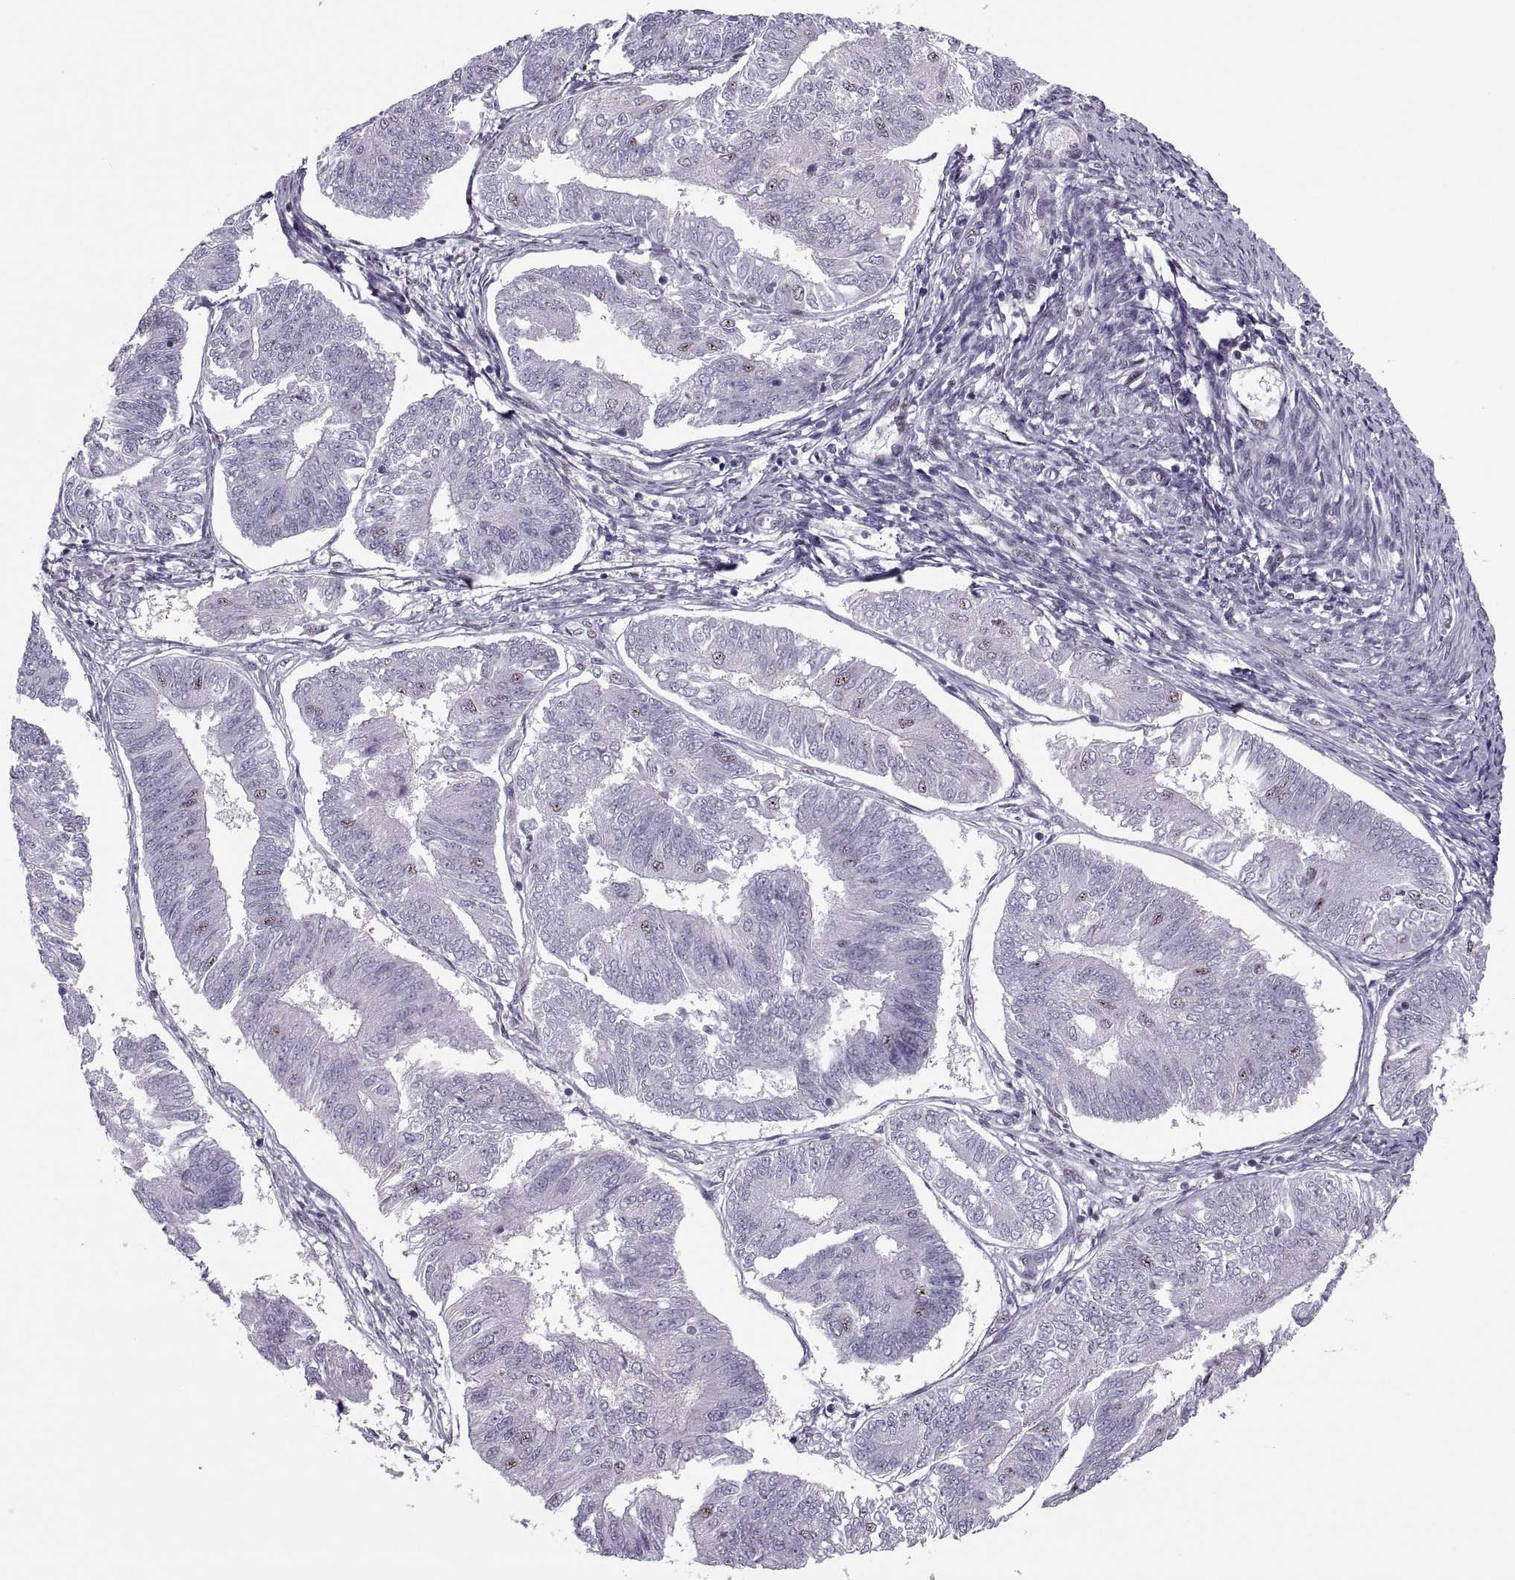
{"staining": {"intensity": "weak", "quantity": "<25%", "location": "nuclear"}, "tissue": "endometrial cancer", "cell_type": "Tumor cells", "image_type": "cancer", "snomed": [{"axis": "morphology", "description": "Adenocarcinoma, NOS"}, {"axis": "topography", "description": "Endometrium"}], "caption": "This is an IHC micrograph of human endometrial cancer. There is no staining in tumor cells.", "gene": "MAGEA4", "patient": {"sex": "female", "age": 58}}